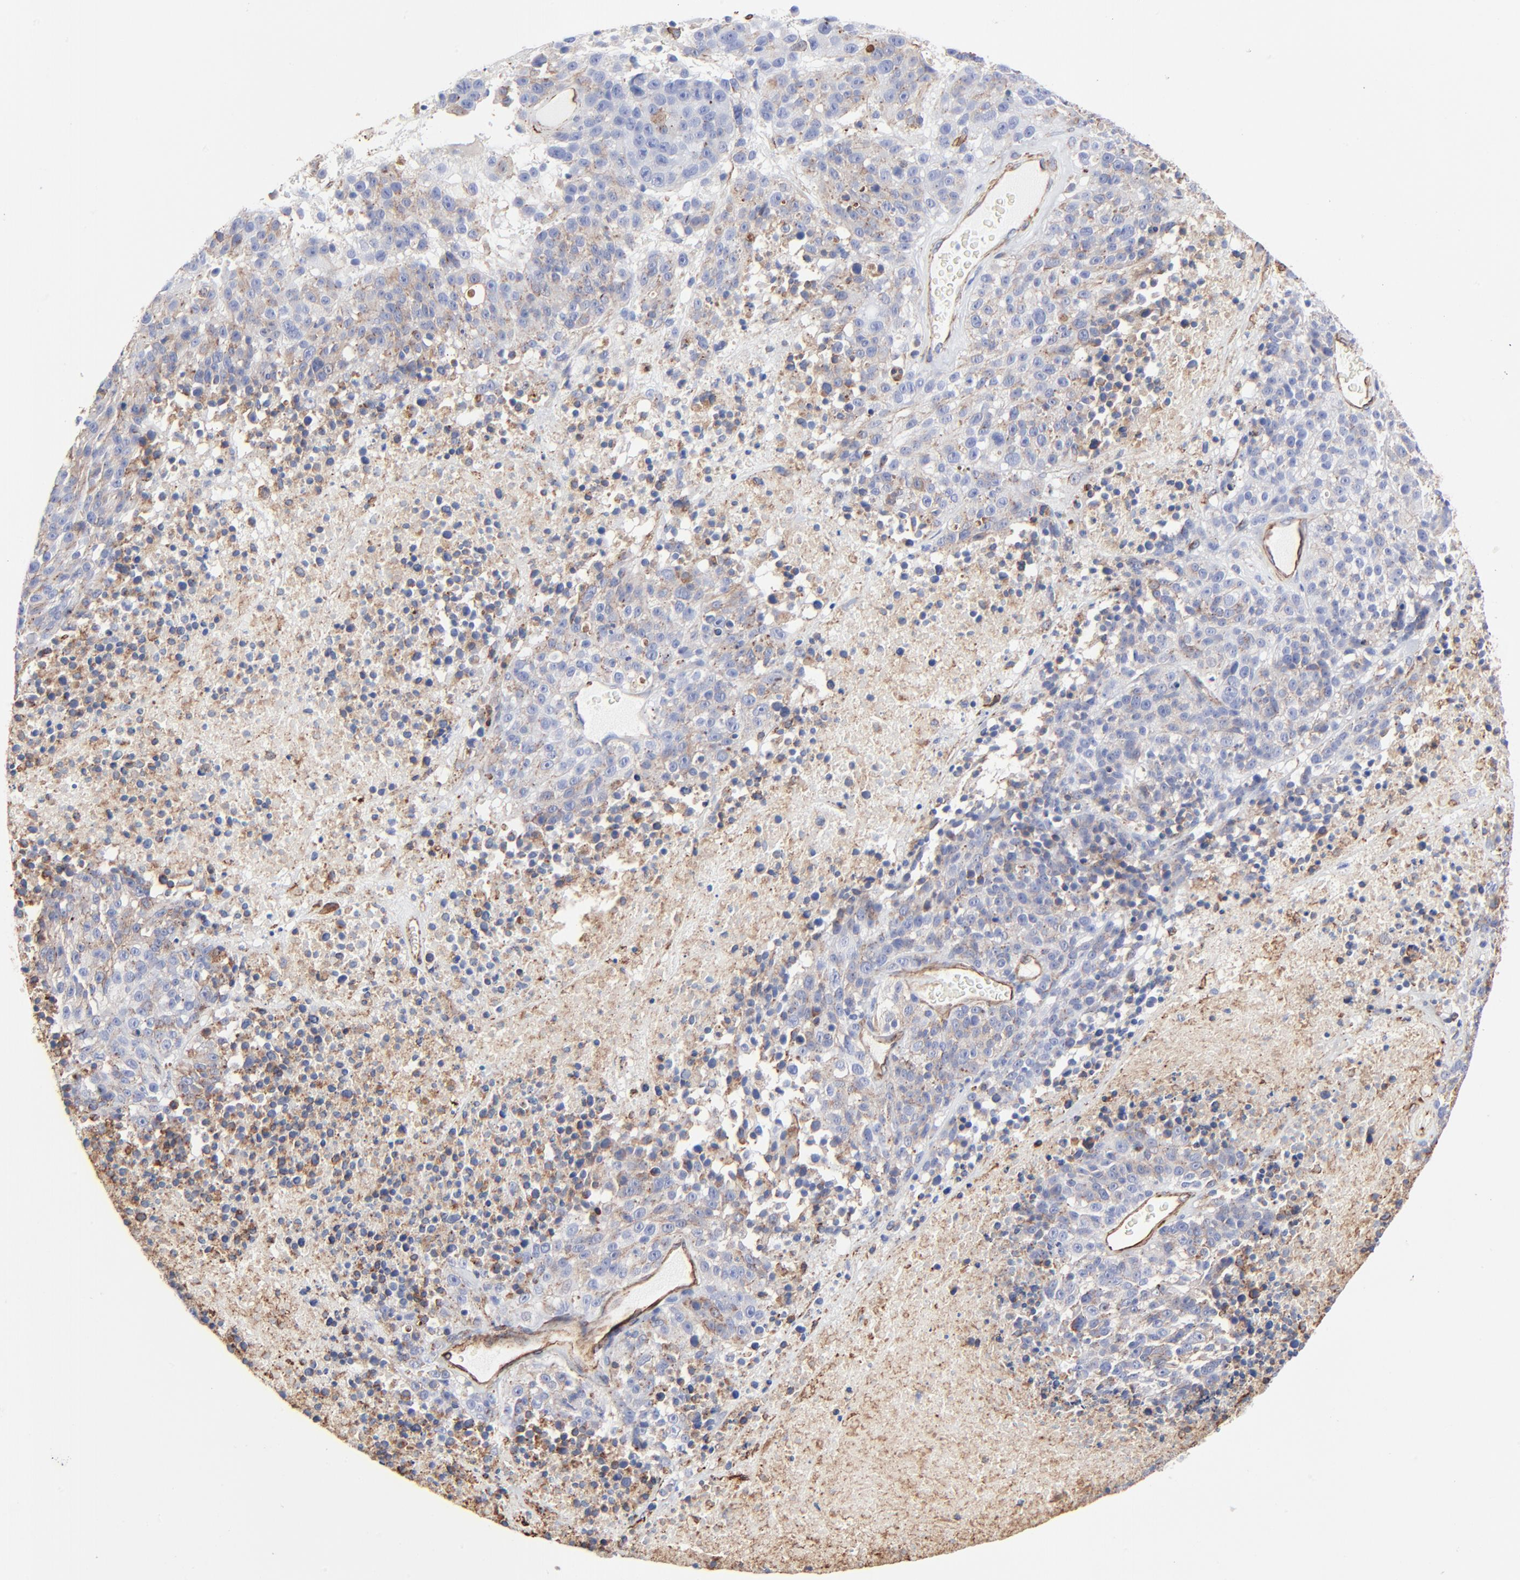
{"staining": {"intensity": "weak", "quantity": ">75%", "location": "cytoplasmic/membranous"}, "tissue": "melanoma", "cell_type": "Tumor cells", "image_type": "cancer", "snomed": [{"axis": "morphology", "description": "Malignant melanoma, Metastatic site"}, {"axis": "topography", "description": "Cerebral cortex"}], "caption": "Melanoma stained with a brown dye demonstrates weak cytoplasmic/membranous positive positivity in approximately >75% of tumor cells.", "gene": "CAV1", "patient": {"sex": "female", "age": 52}}